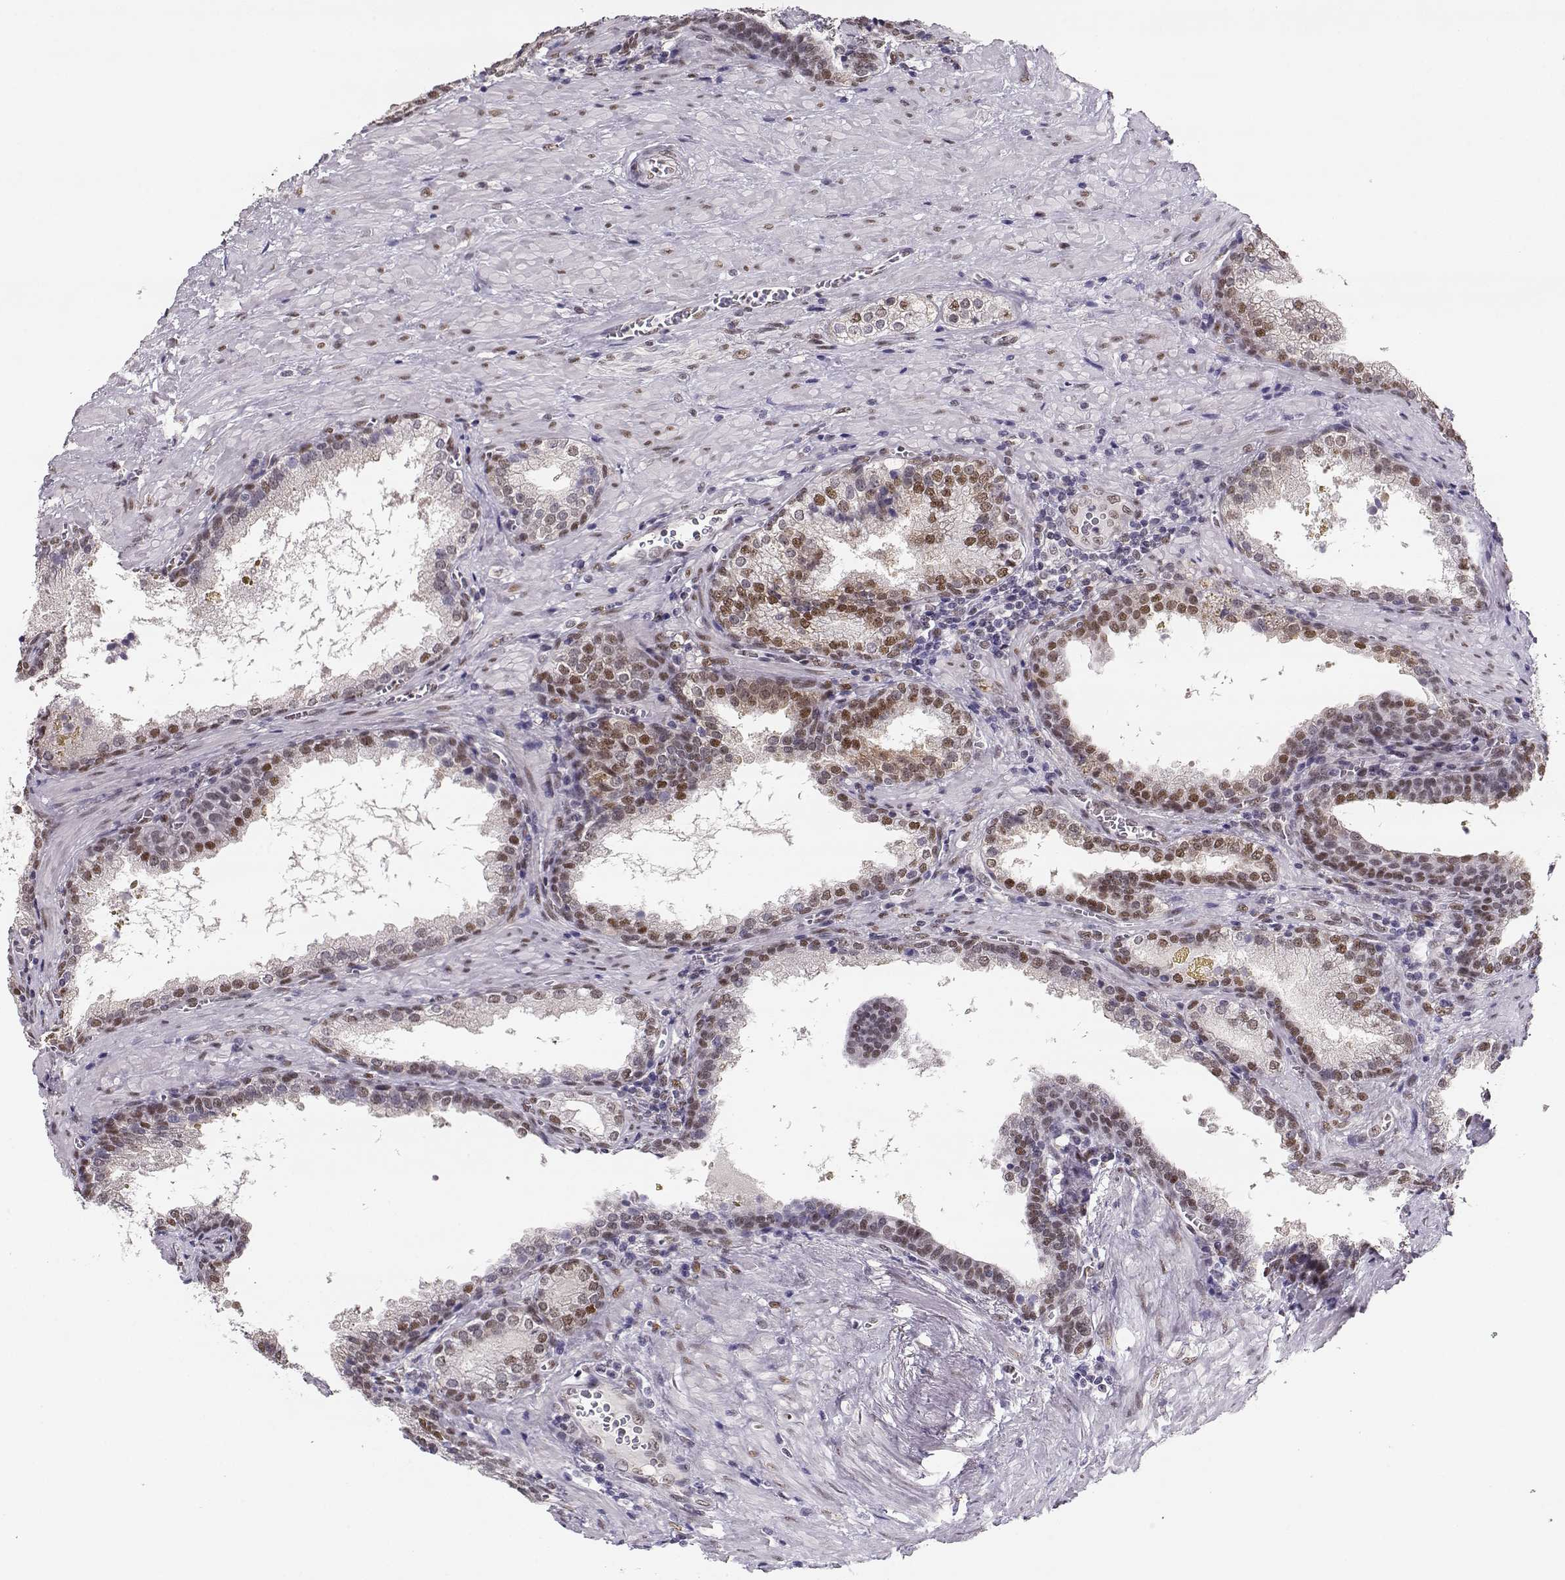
{"staining": {"intensity": "moderate", "quantity": "25%-75%", "location": "nuclear"}, "tissue": "prostate cancer", "cell_type": "Tumor cells", "image_type": "cancer", "snomed": [{"axis": "morphology", "description": "Adenocarcinoma, NOS"}, {"axis": "topography", "description": "Prostate and seminal vesicle, NOS"}], "caption": "IHC of human prostate cancer (adenocarcinoma) shows medium levels of moderate nuclear positivity in about 25%-75% of tumor cells.", "gene": "POLI", "patient": {"sex": "male", "age": 63}}